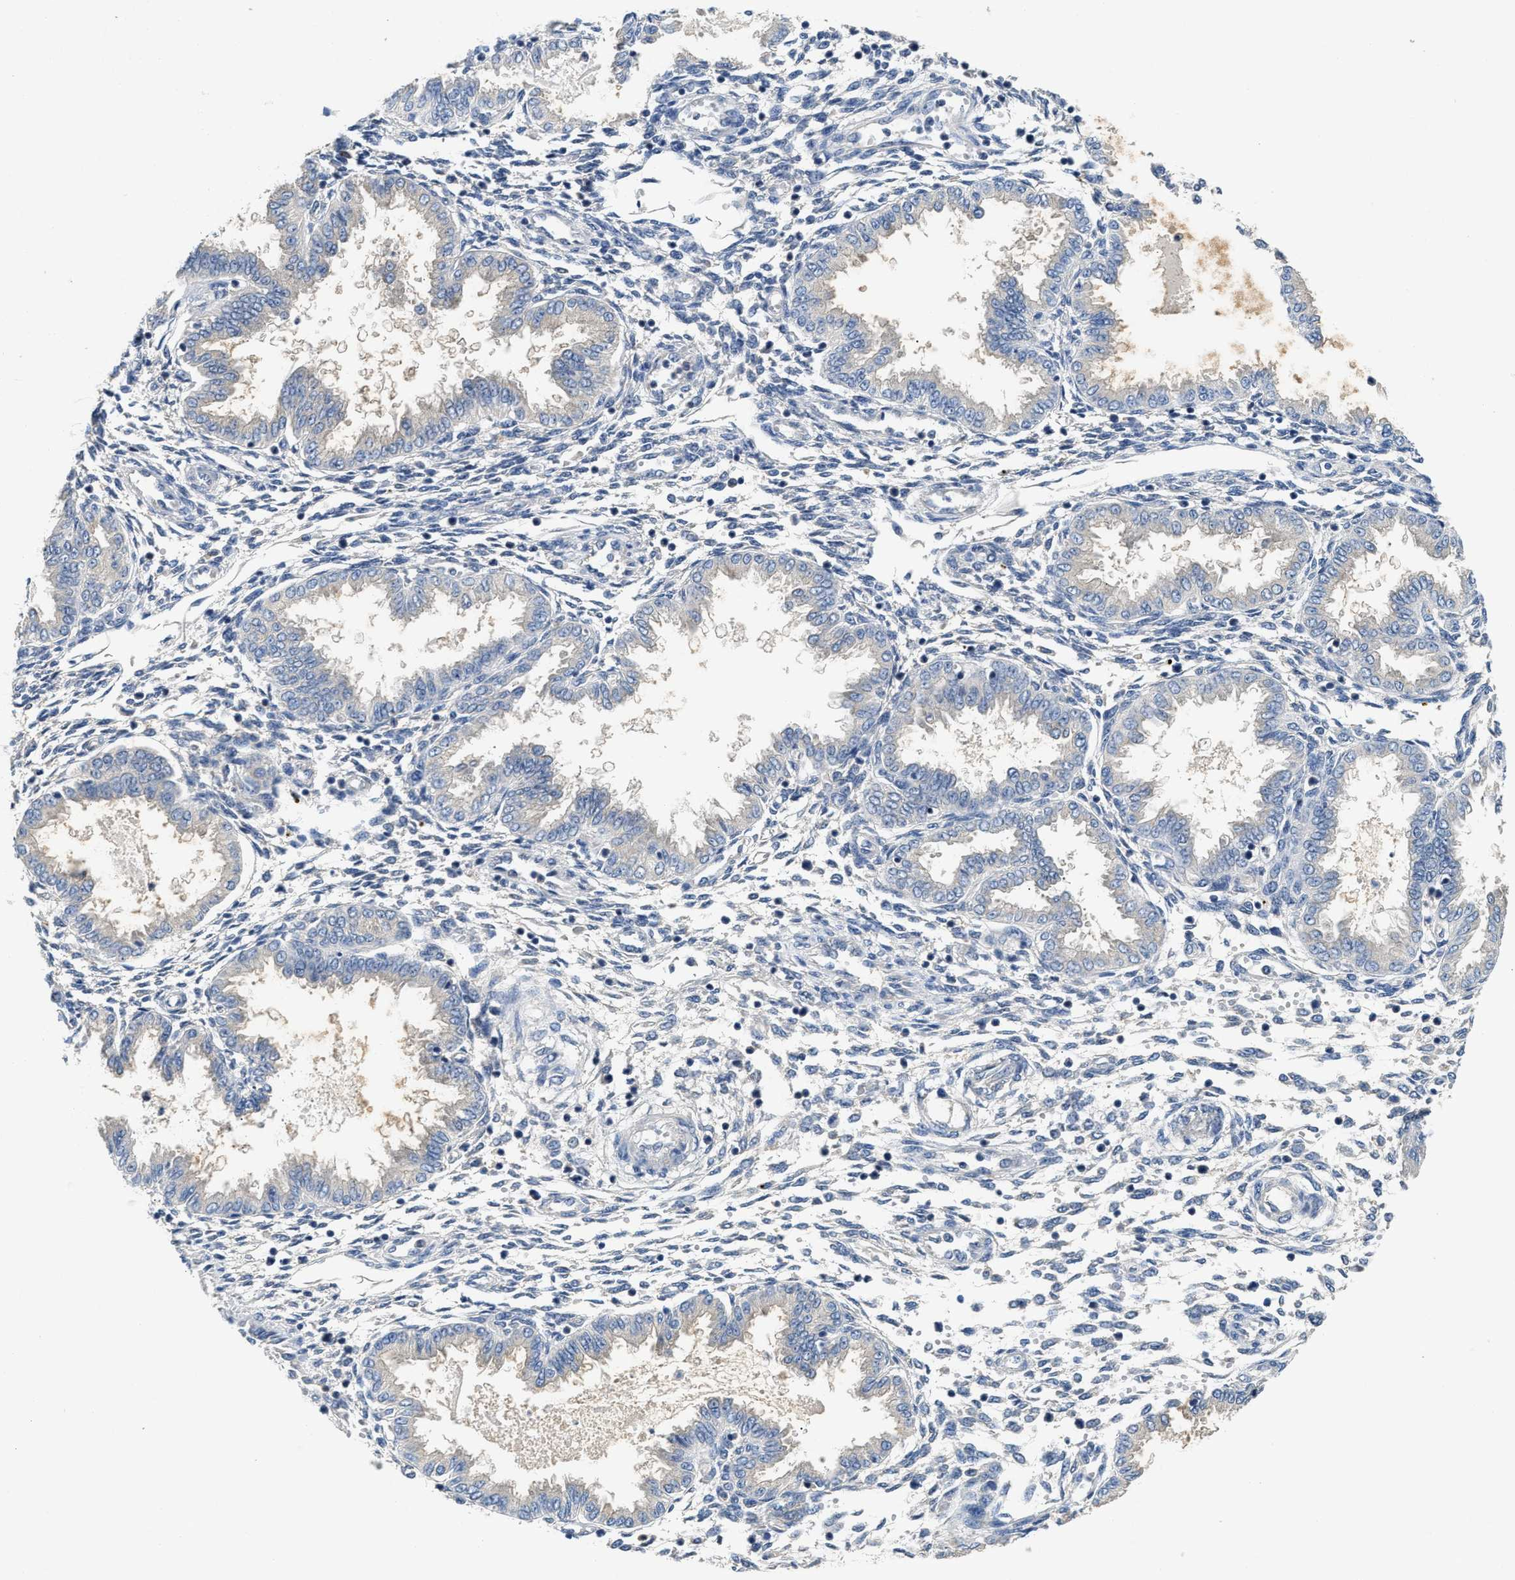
{"staining": {"intensity": "negative", "quantity": "none", "location": "none"}, "tissue": "endometrium", "cell_type": "Cells in endometrial stroma", "image_type": "normal", "snomed": [{"axis": "morphology", "description": "Normal tissue, NOS"}, {"axis": "topography", "description": "Endometrium"}], "caption": "Immunohistochemistry (IHC) of unremarkable human endometrium shows no expression in cells in endometrial stroma.", "gene": "INHA", "patient": {"sex": "female", "age": 33}}